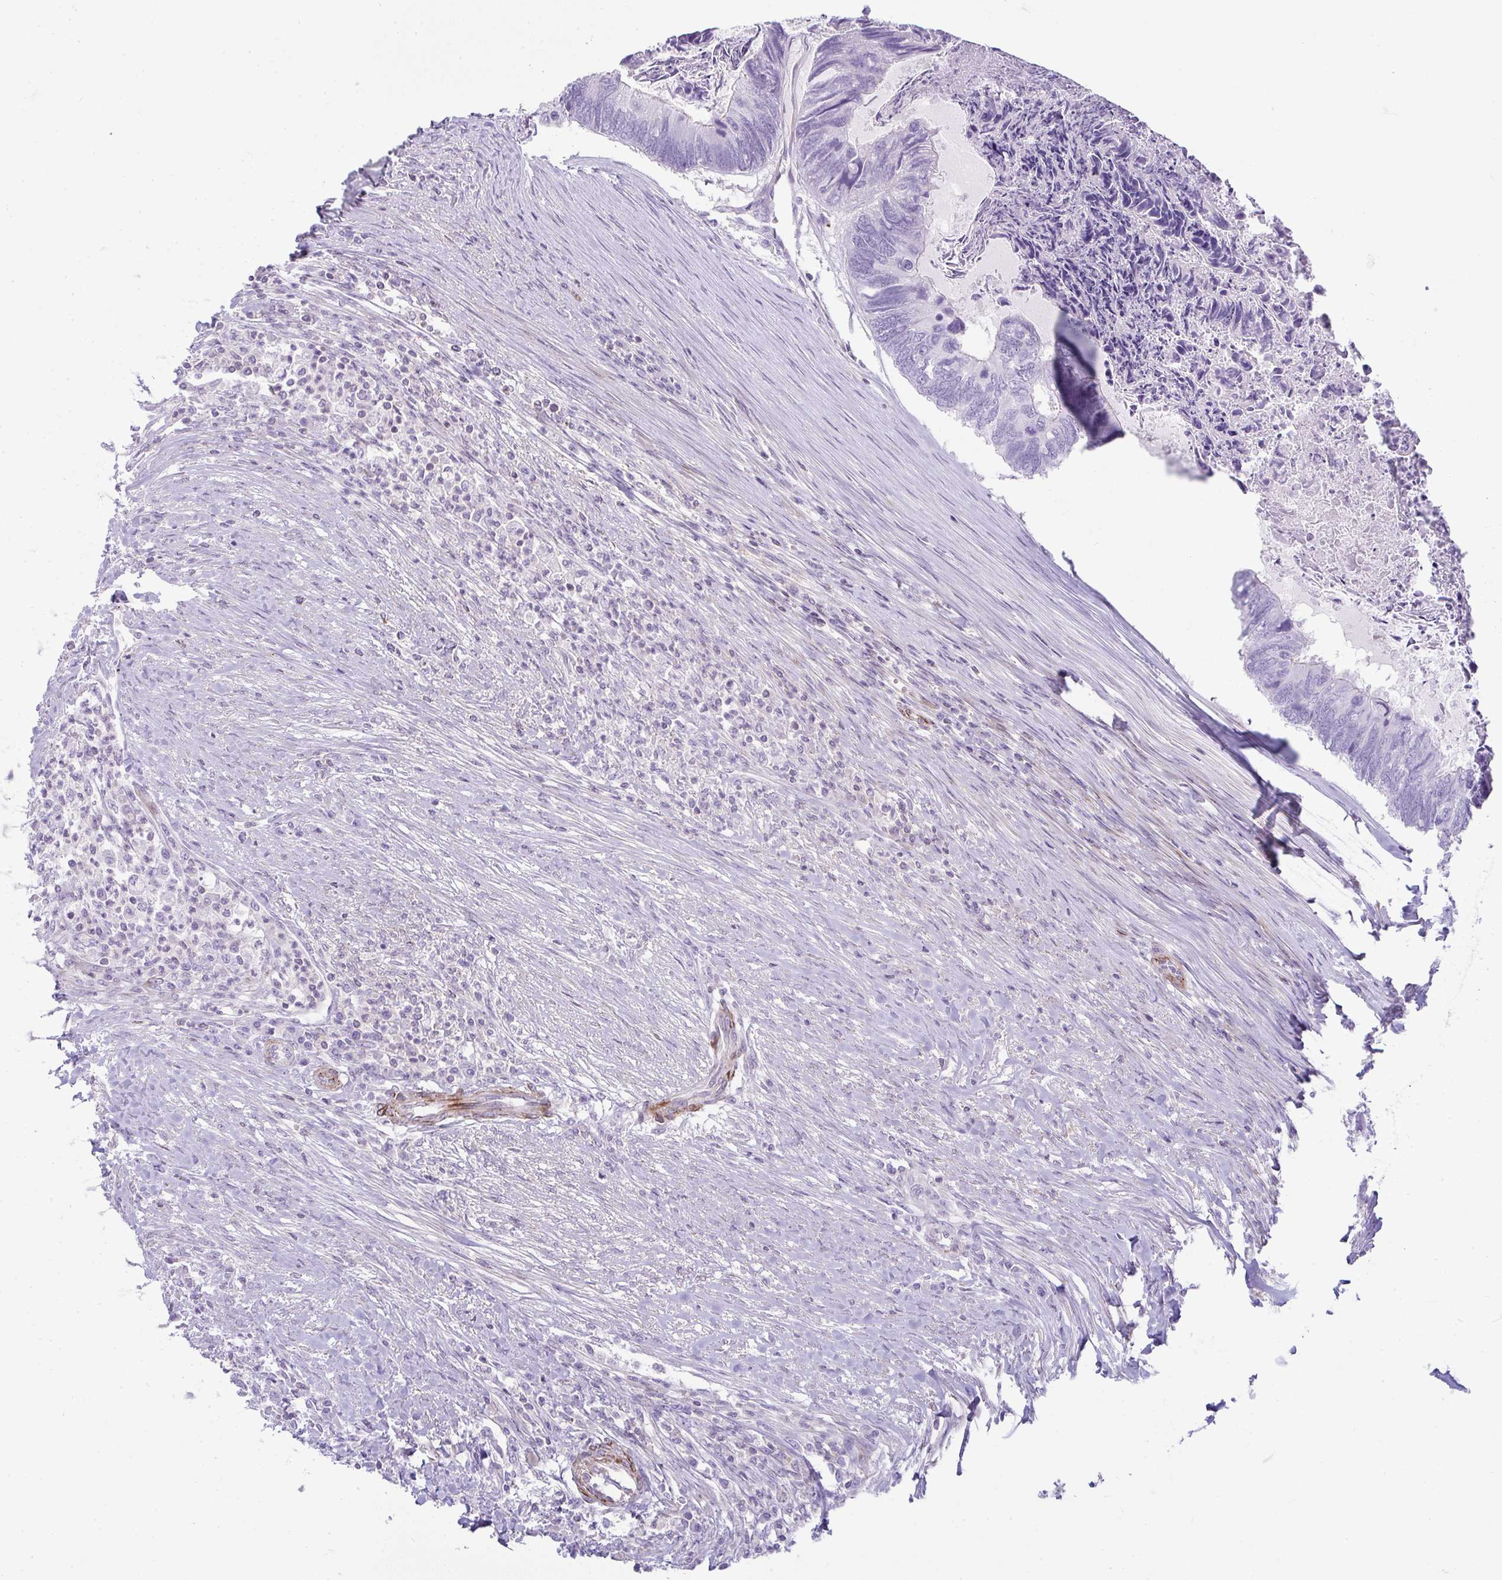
{"staining": {"intensity": "negative", "quantity": "none", "location": "none"}, "tissue": "colorectal cancer", "cell_type": "Tumor cells", "image_type": "cancer", "snomed": [{"axis": "morphology", "description": "Adenocarcinoma, NOS"}, {"axis": "topography", "description": "Colon"}], "caption": "Tumor cells show no significant expression in adenocarcinoma (colorectal).", "gene": "CDRT15", "patient": {"sex": "female", "age": 67}}